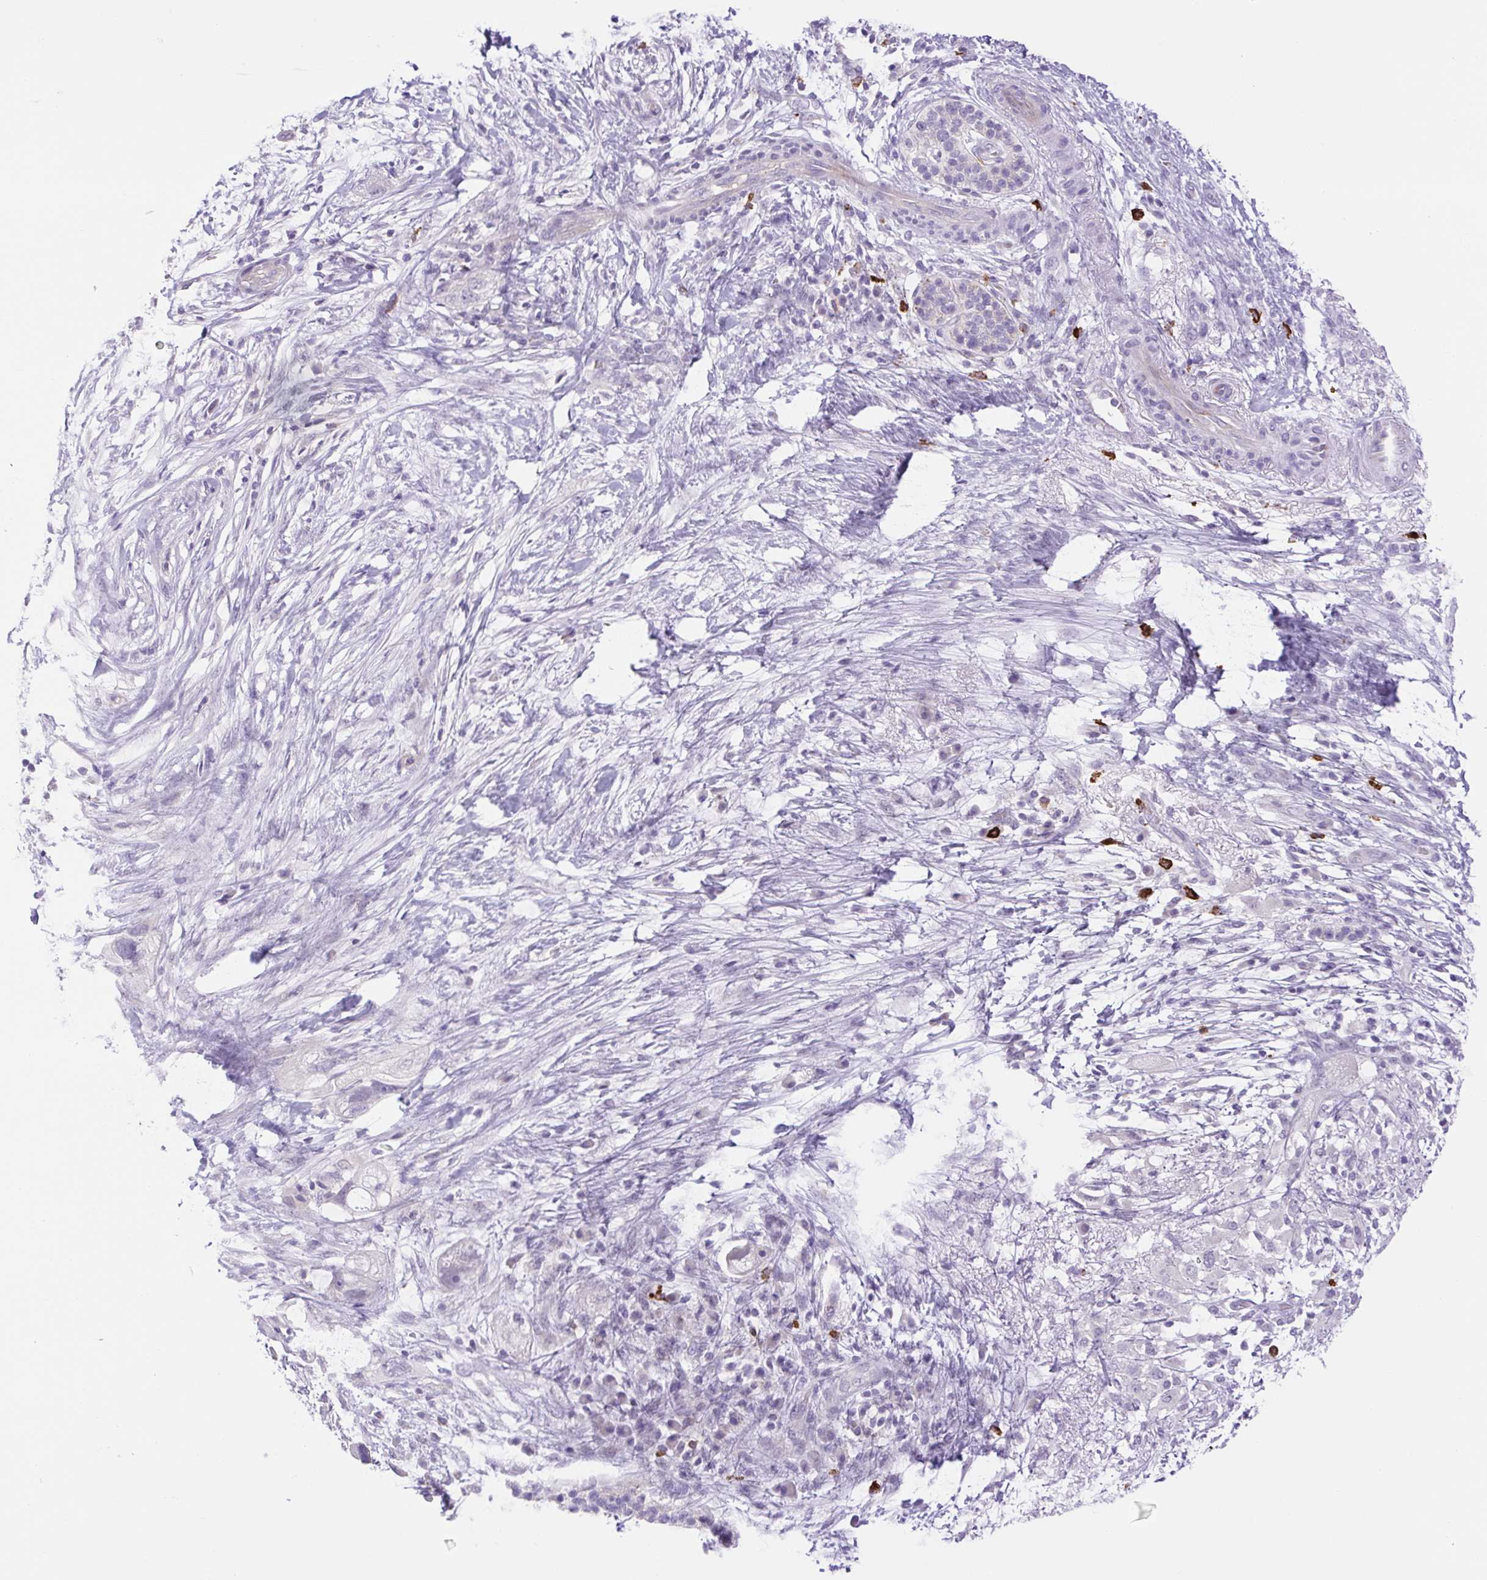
{"staining": {"intensity": "negative", "quantity": "none", "location": "none"}, "tissue": "pancreatic cancer", "cell_type": "Tumor cells", "image_type": "cancer", "snomed": [{"axis": "morphology", "description": "Adenocarcinoma, NOS"}, {"axis": "topography", "description": "Pancreas"}], "caption": "Human adenocarcinoma (pancreatic) stained for a protein using immunohistochemistry (IHC) demonstrates no positivity in tumor cells.", "gene": "FAM177B", "patient": {"sex": "female", "age": 72}}